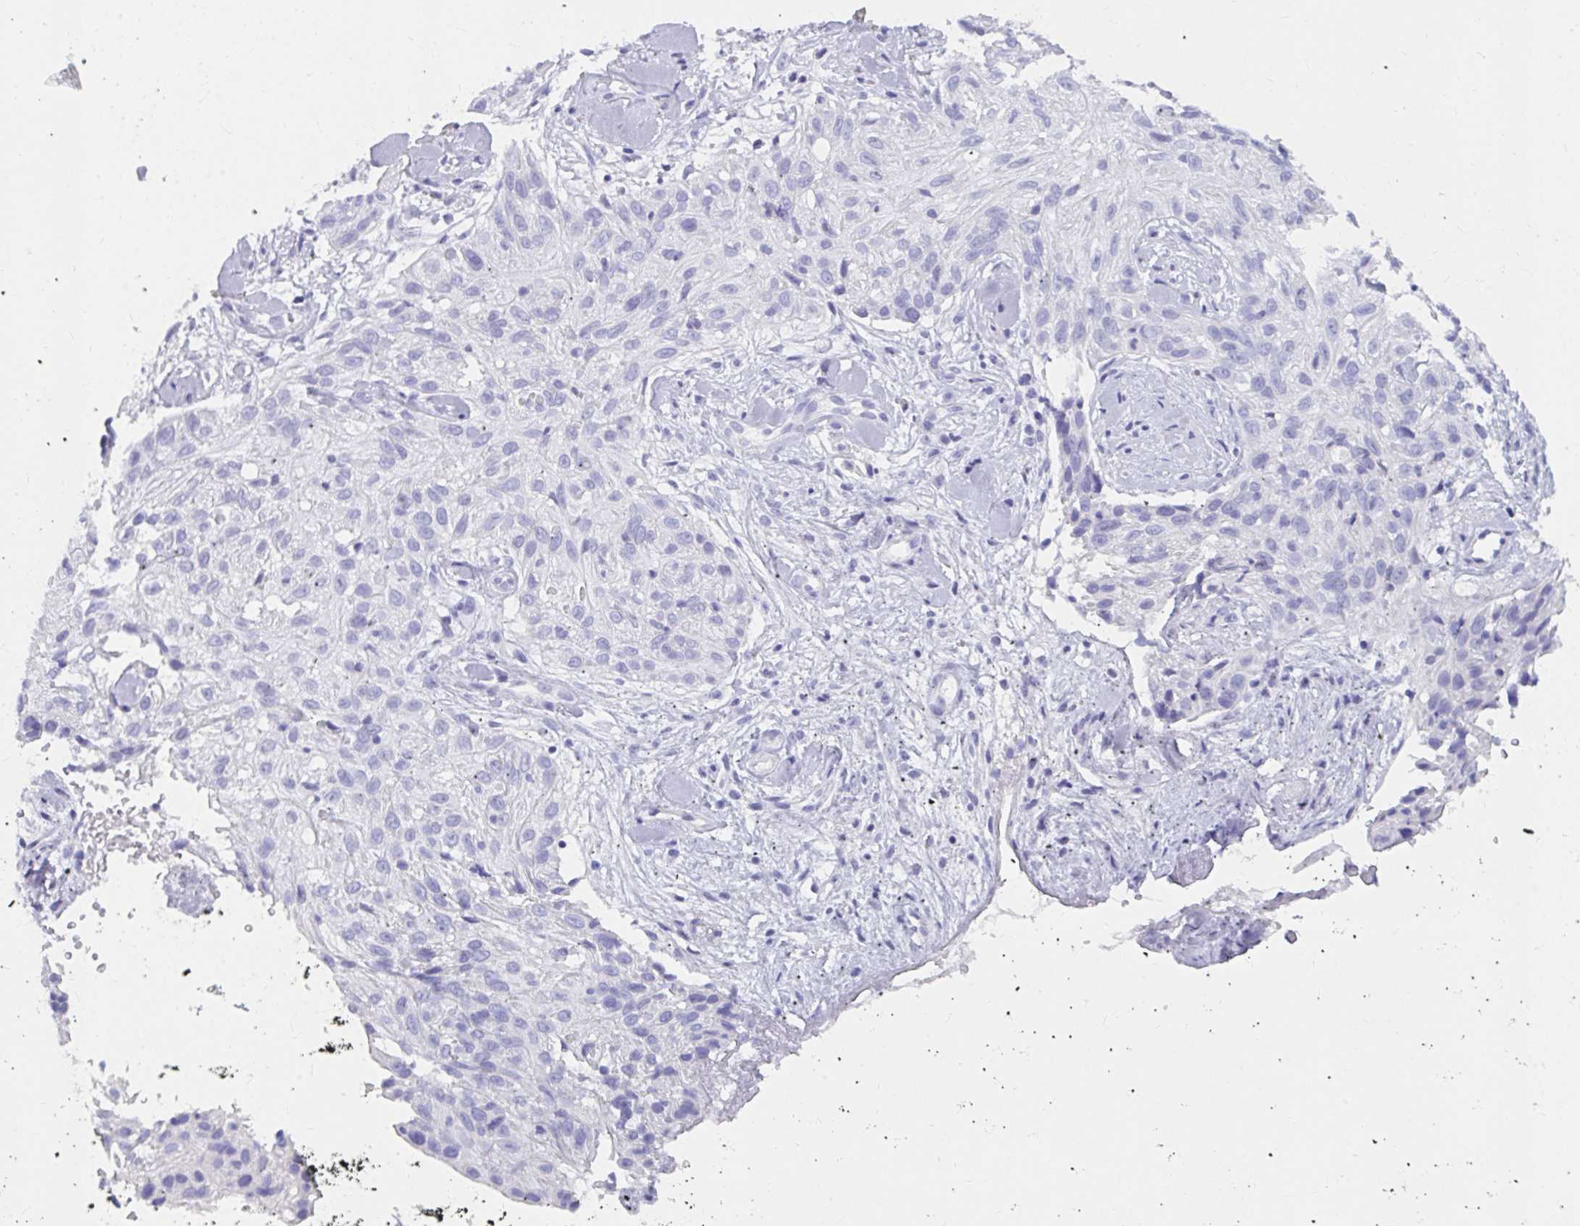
{"staining": {"intensity": "negative", "quantity": "none", "location": "none"}, "tissue": "skin cancer", "cell_type": "Tumor cells", "image_type": "cancer", "snomed": [{"axis": "morphology", "description": "Squamous cell carcinoma, NOS"}, {"axis": "topography", "description": "Skin"}], "caption": "Tumor cells show no significant positivity in skin cancer.", "gene": "DPEP3", "patient": {"sex": "male", "age": 82}}